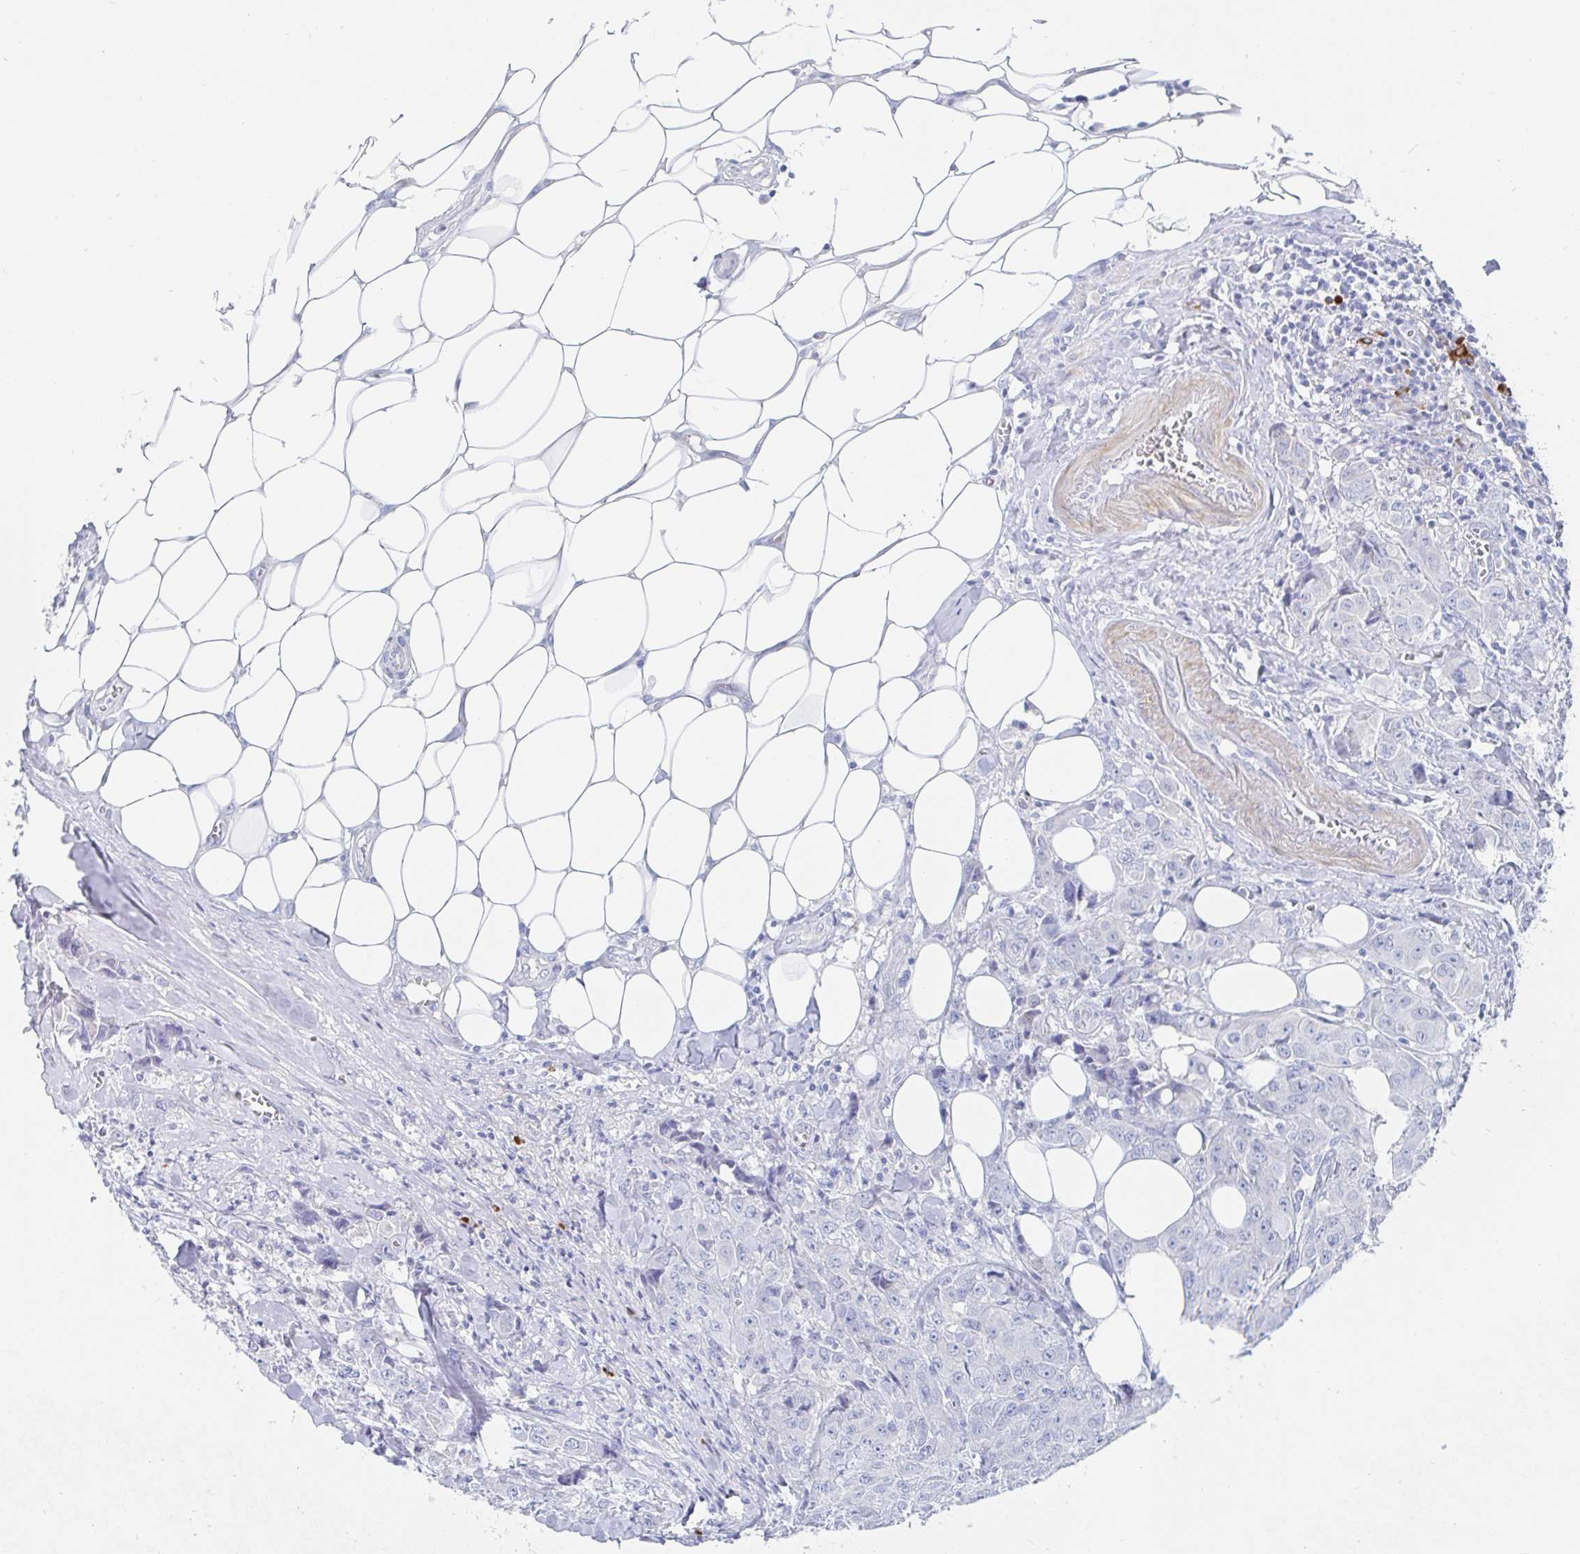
{"staining": {"intensity": "negative", "quantity": "none", "location": "none"}, "tissue": "breast cancer", "cell_type": "Tumor cells", "image_type": "cancer", "snomed": [{"axis": "morphology", "description": "Normal tissue, NOS"}, {"axis": "morphology", "description": "Duct carcinoma"}, {"axis": "topography", "description": "Breast"}], "caption": "Immunohistochemistry histopathology image of human breast cancer (intraductal carcinoma) stained for a protein (brown), which reveals no expression in tumor cells.", "gene": "PACSIN1", "patient": {"sex": "female", "age": 43}}